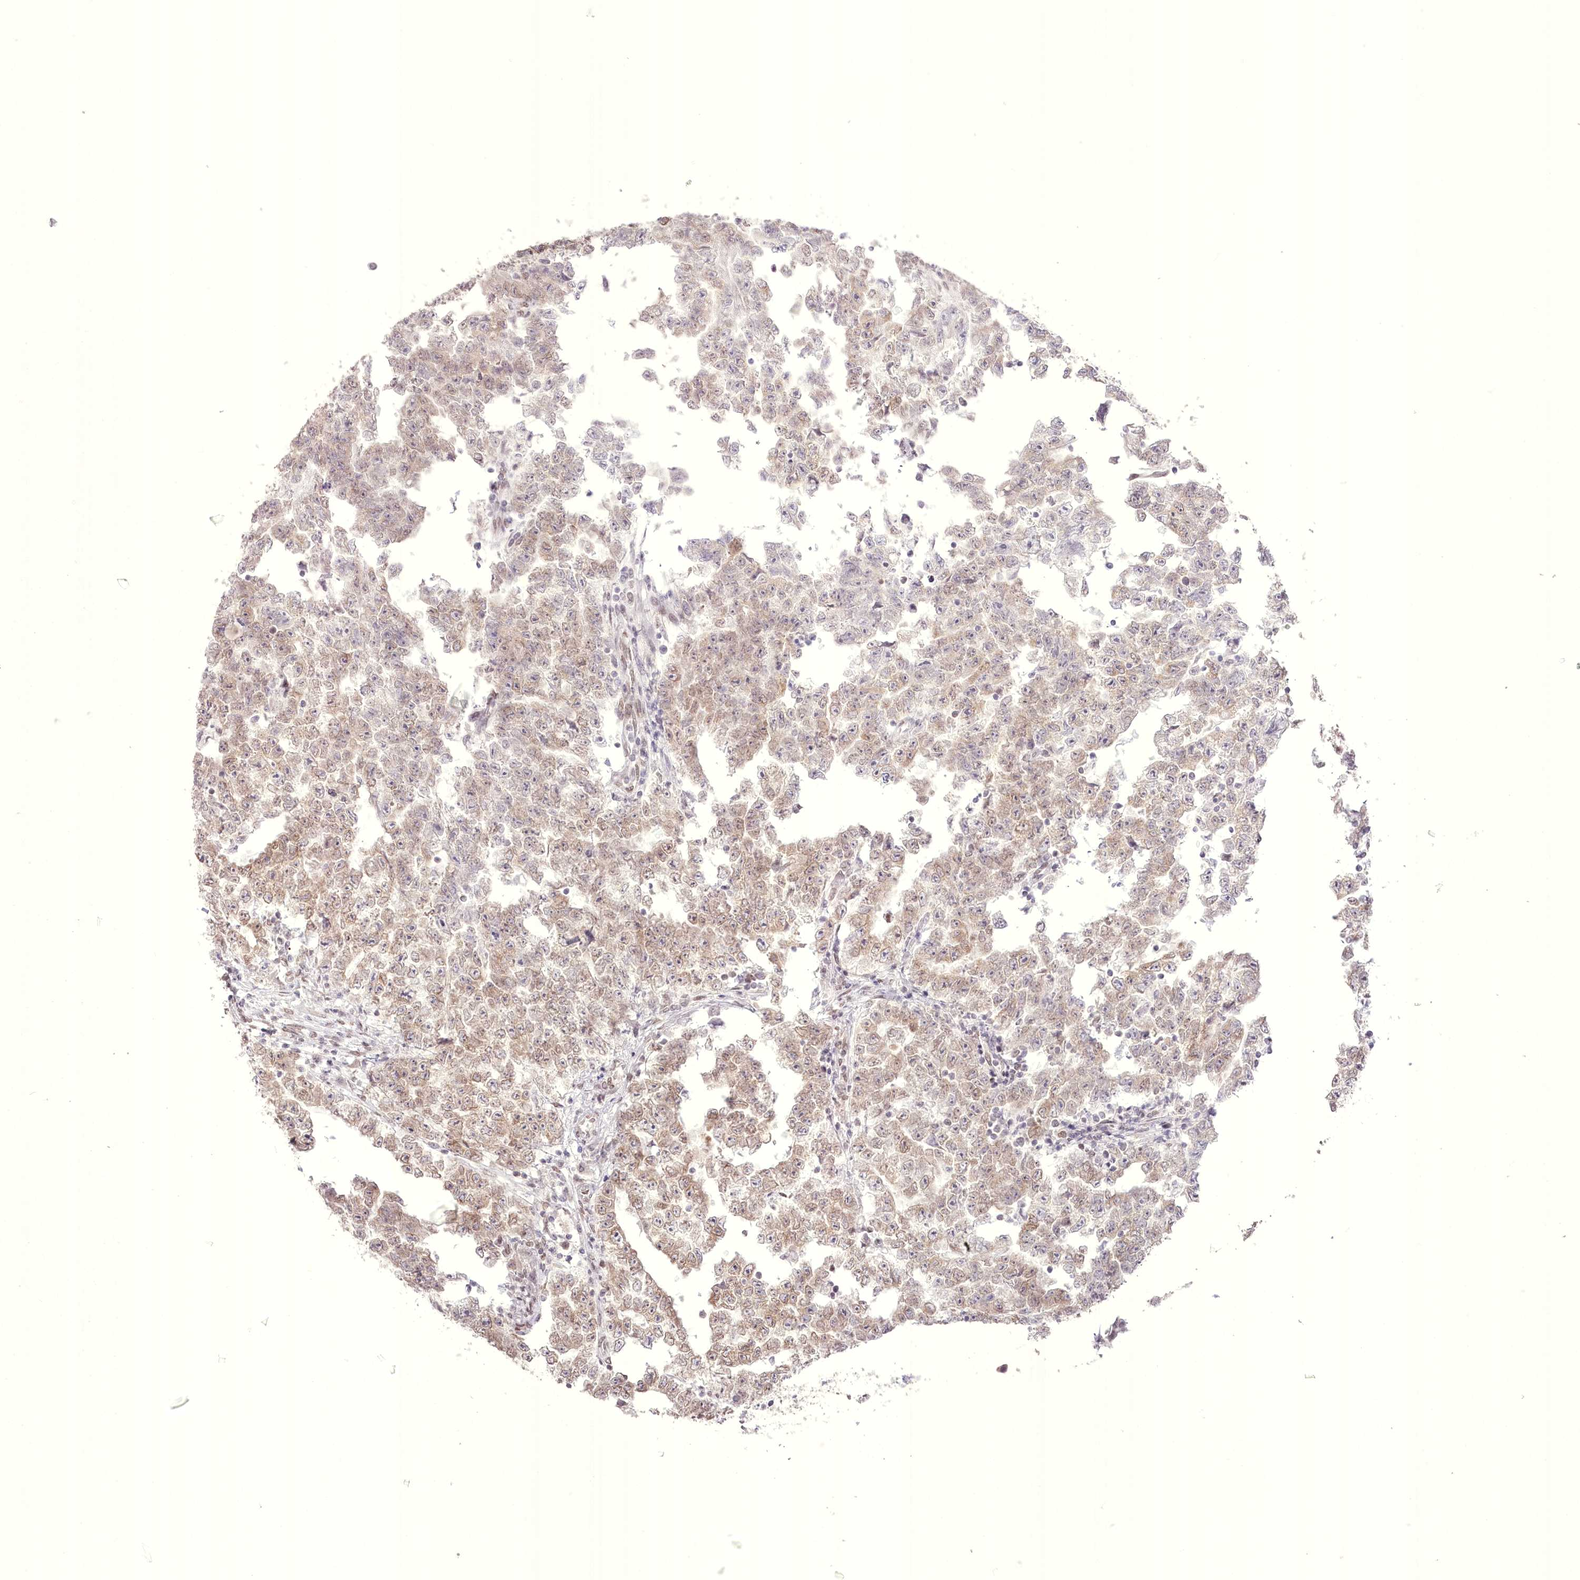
{"staining": {"intensity": "weak", "quantity": ">75%", "location": "cytoplasmic/membranous"}, "tissue": "testis cancer", "cell_type": "Tumor cells", "image_type": "cancer", "snomed": [{"axis": "morphology", "description": "Carcinoma, Embryonal, NOS"}, {"axis": "topography", "description": "Testis"}], "caption": "IHC image of neoplastic tissue: human testis embryonal carcinoma stained using immunohistochemistry shows low levels of weak protein expression localized specifically in the cytoplasmic/membranous of tumor cells, appearing as a cytoplasmic/membranous brown color.", "gene": "SLC39A10", "patient": {"sex": "male", "age": 25}}